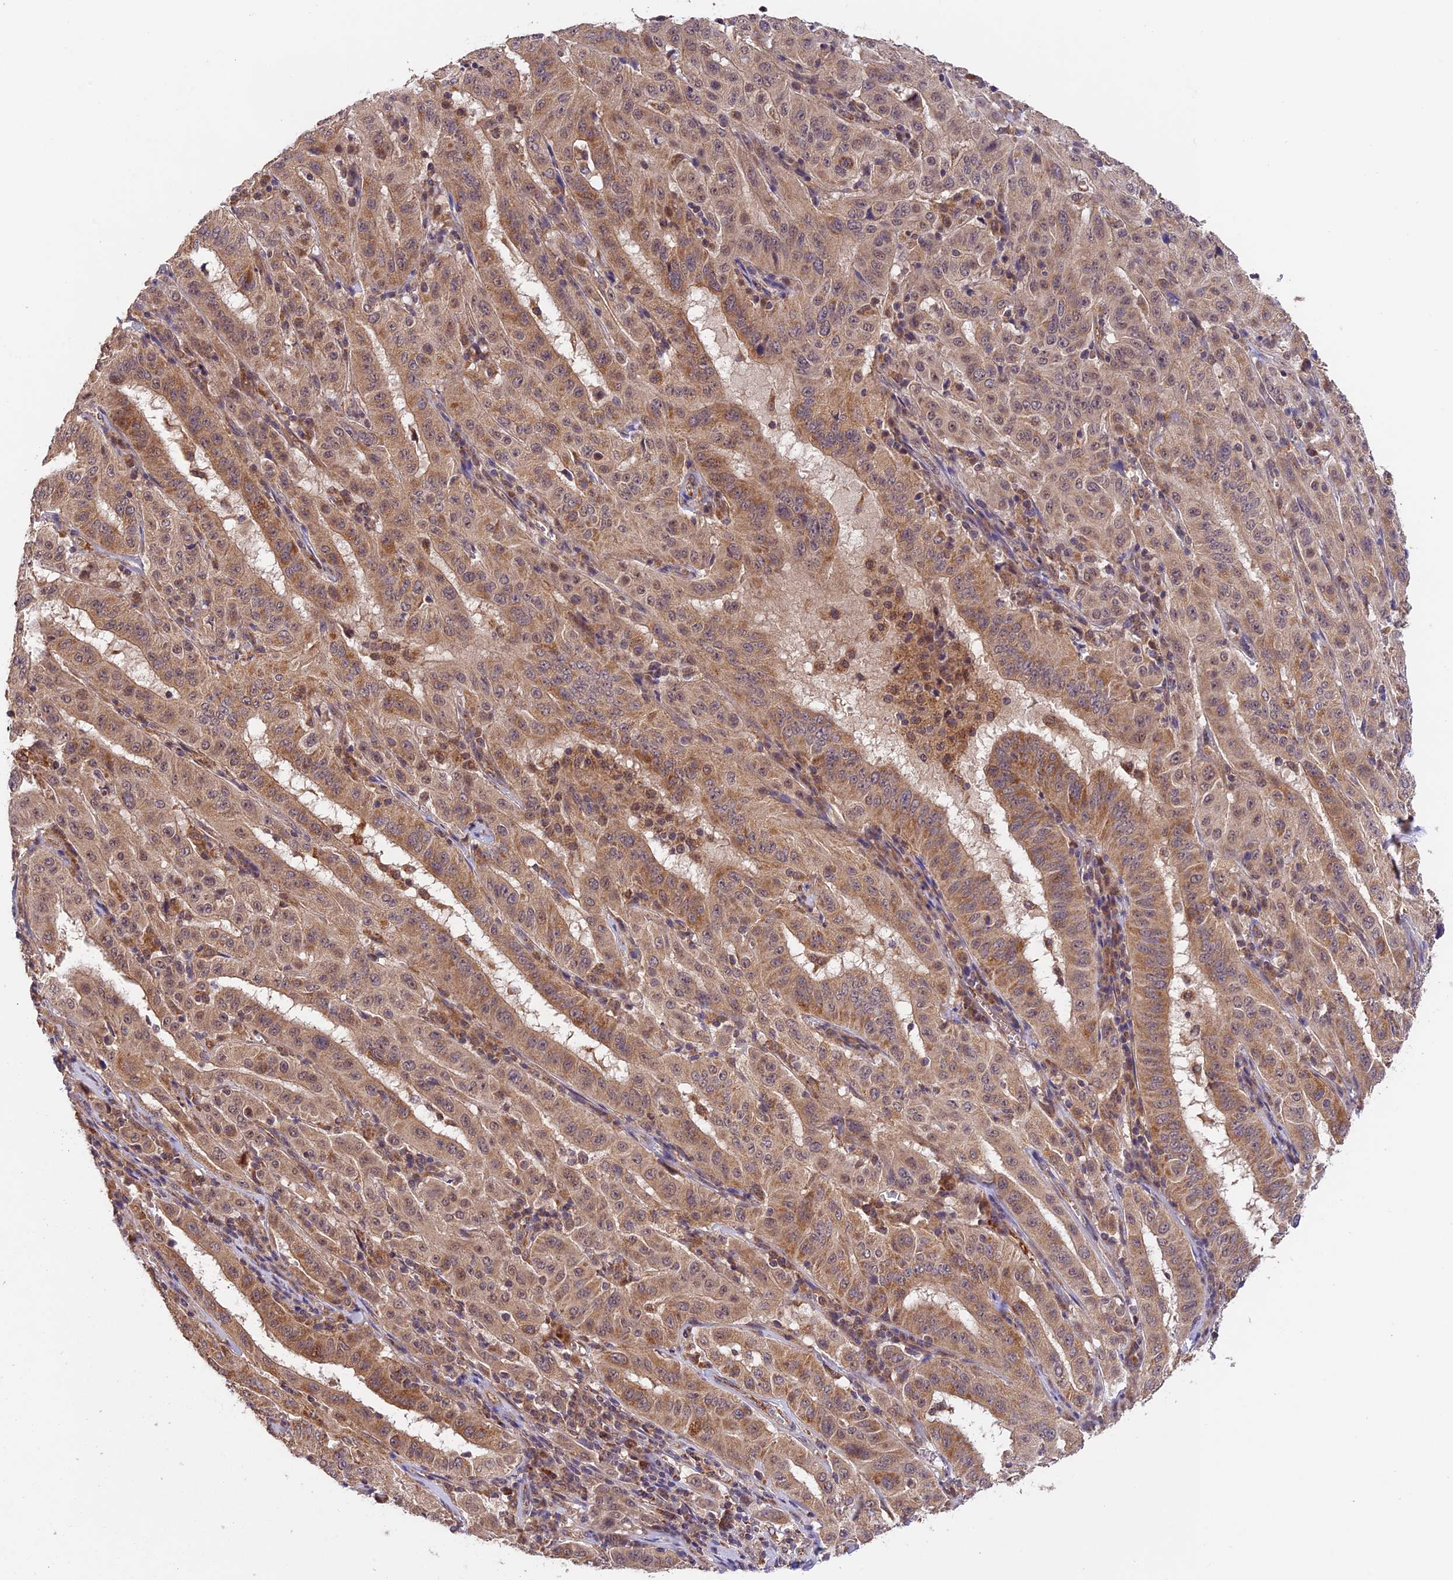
{"staining": {"intensity": "moderate", "quantity": "25%-75%", "location": "cytoplasmic/membranous"}, "tissue": "pancreatic cancer", "cell_type": "Tumor cells", "image_type": "cancer", "snomed": [{"axis": "morphology", "description": "Adenocarcinoma, NOS"}, {"axis": "topography", "description": "Pancreas"}], "caption": "Protein expression analysis of pancreatic cancer exhibits moderate cytoplasmic/membranous expression in approximately 25%-75% of tumor cells.", "gene": "MNS1", "patient": {"sex": "male", "age": 63}}